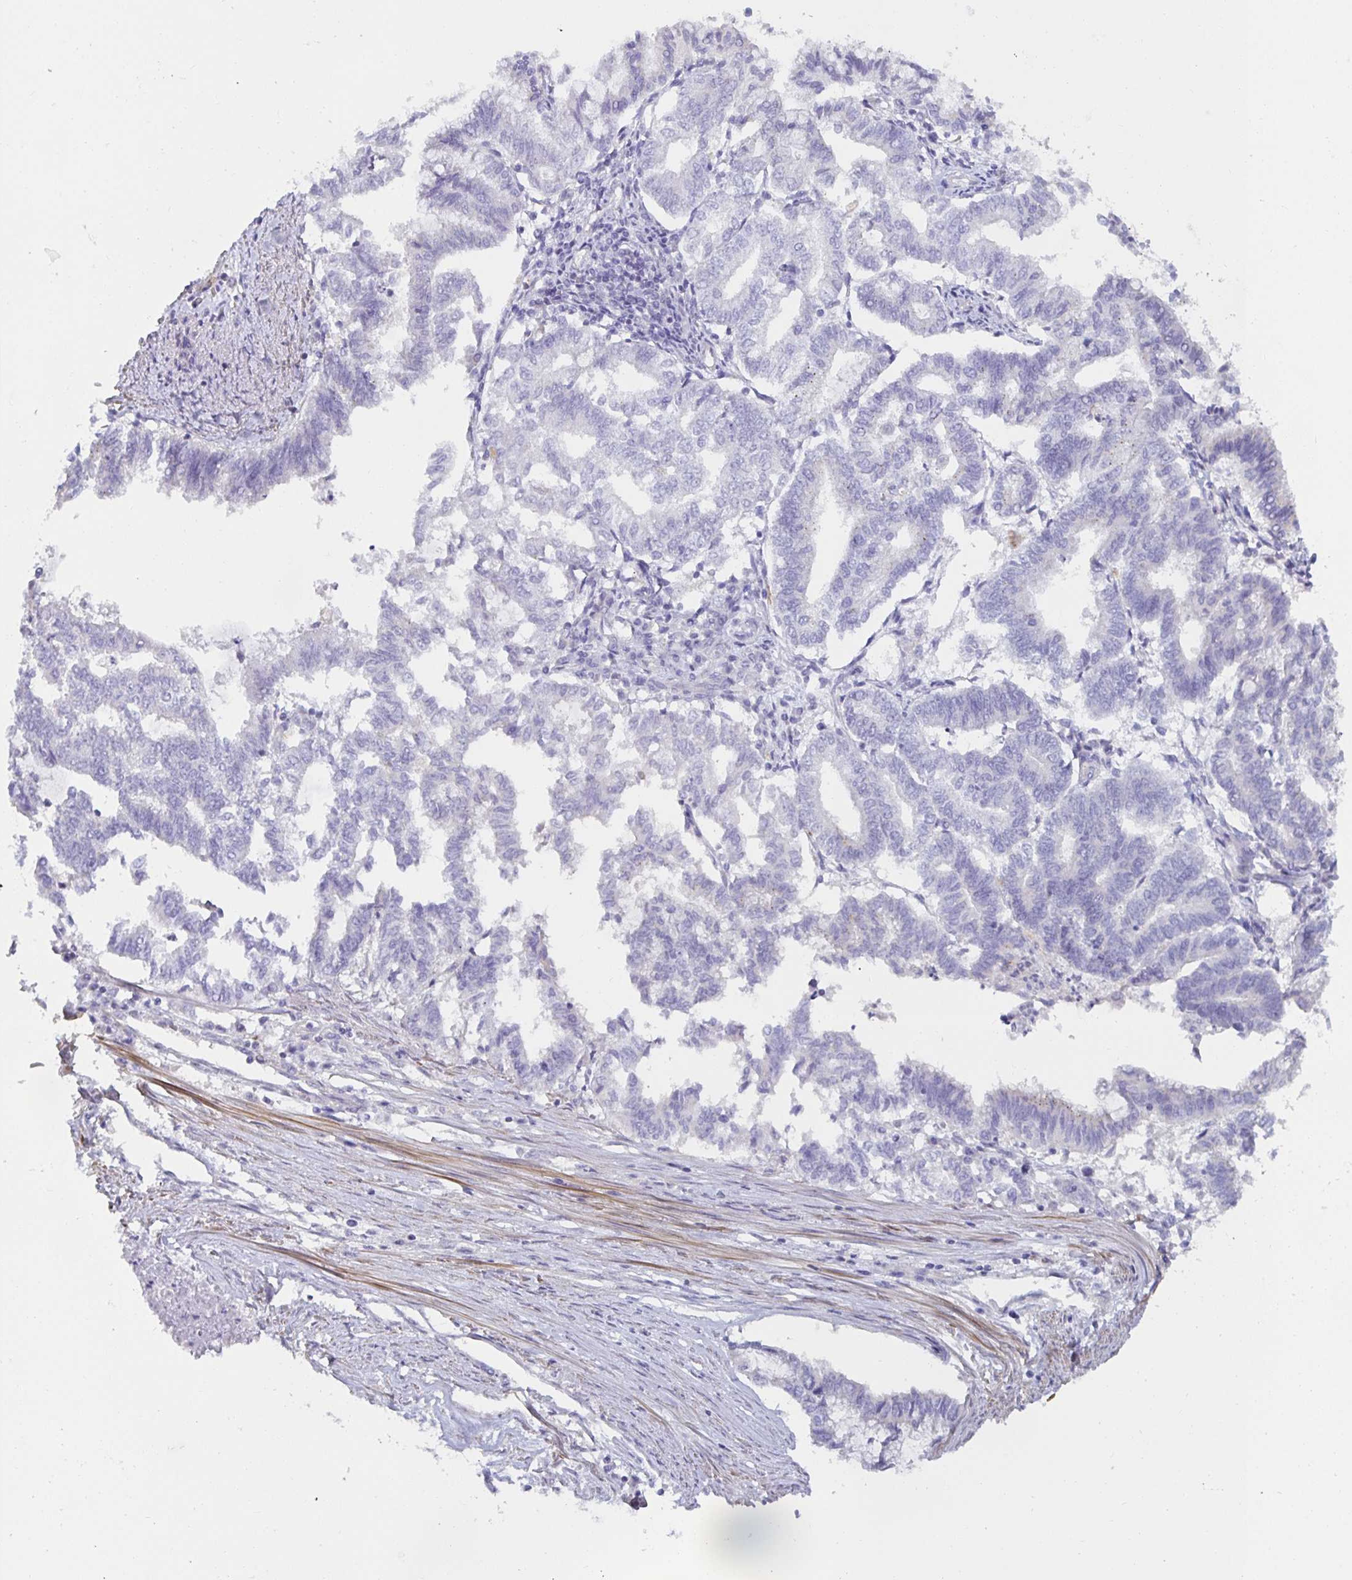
{"staining": {"intensity": "negative", "quantity": "none", "location": "none"}, "tissue": "endometrial cancer", "cell_type": "Tumor cells", "image_type": "cancer", "snomed": [{"axis": "morphology", "description": "Adenocarcinoma, NOS"}, {"axis": "topography", "description": "Endometrium"}], "caption": "Immunohistochemistry micrograph of human endometrial adenocarcinoma stained for a protein (brown), which exhibits no expression in tumor cells.", "gene": "METTL22", "patient": {"sex": "female", "age": 79}}